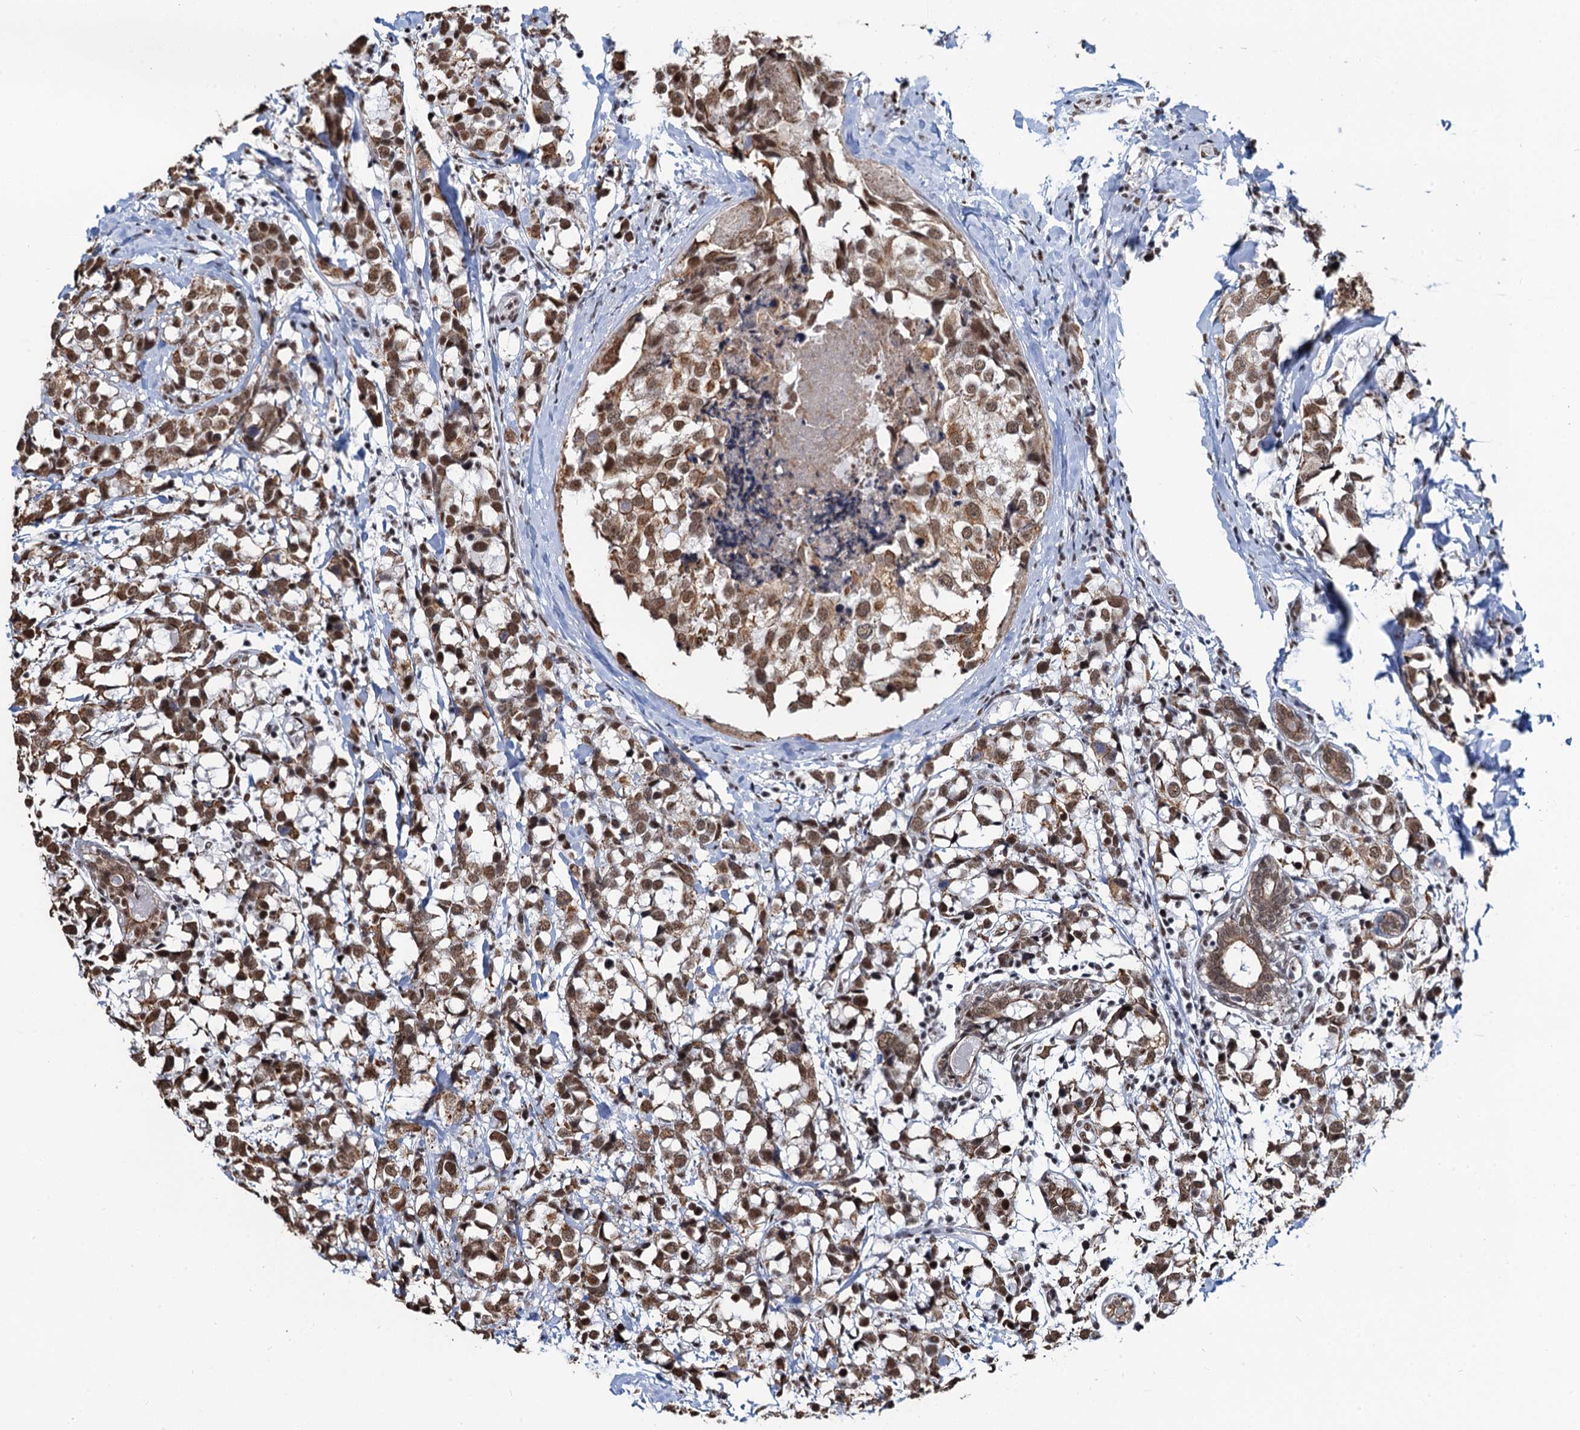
{"staining": {"intensity": "moderate", "quantity": ">75%", "location": "nuclear"}, "tissue": "breast cancer", "cell_type": "Tumor cells", "image_type": "cancer", "snomed": [{"axis": "morphology", "description": "Lobular carcinoma"}, {"axis": "topography", "description": "Breast"}], "caption": "Breast cancer stained for a protein exhibits moderate nuclear positivity in tumor cells.", "gene": "ZNF609", "patient": {"sex": "female", "age": 59}}